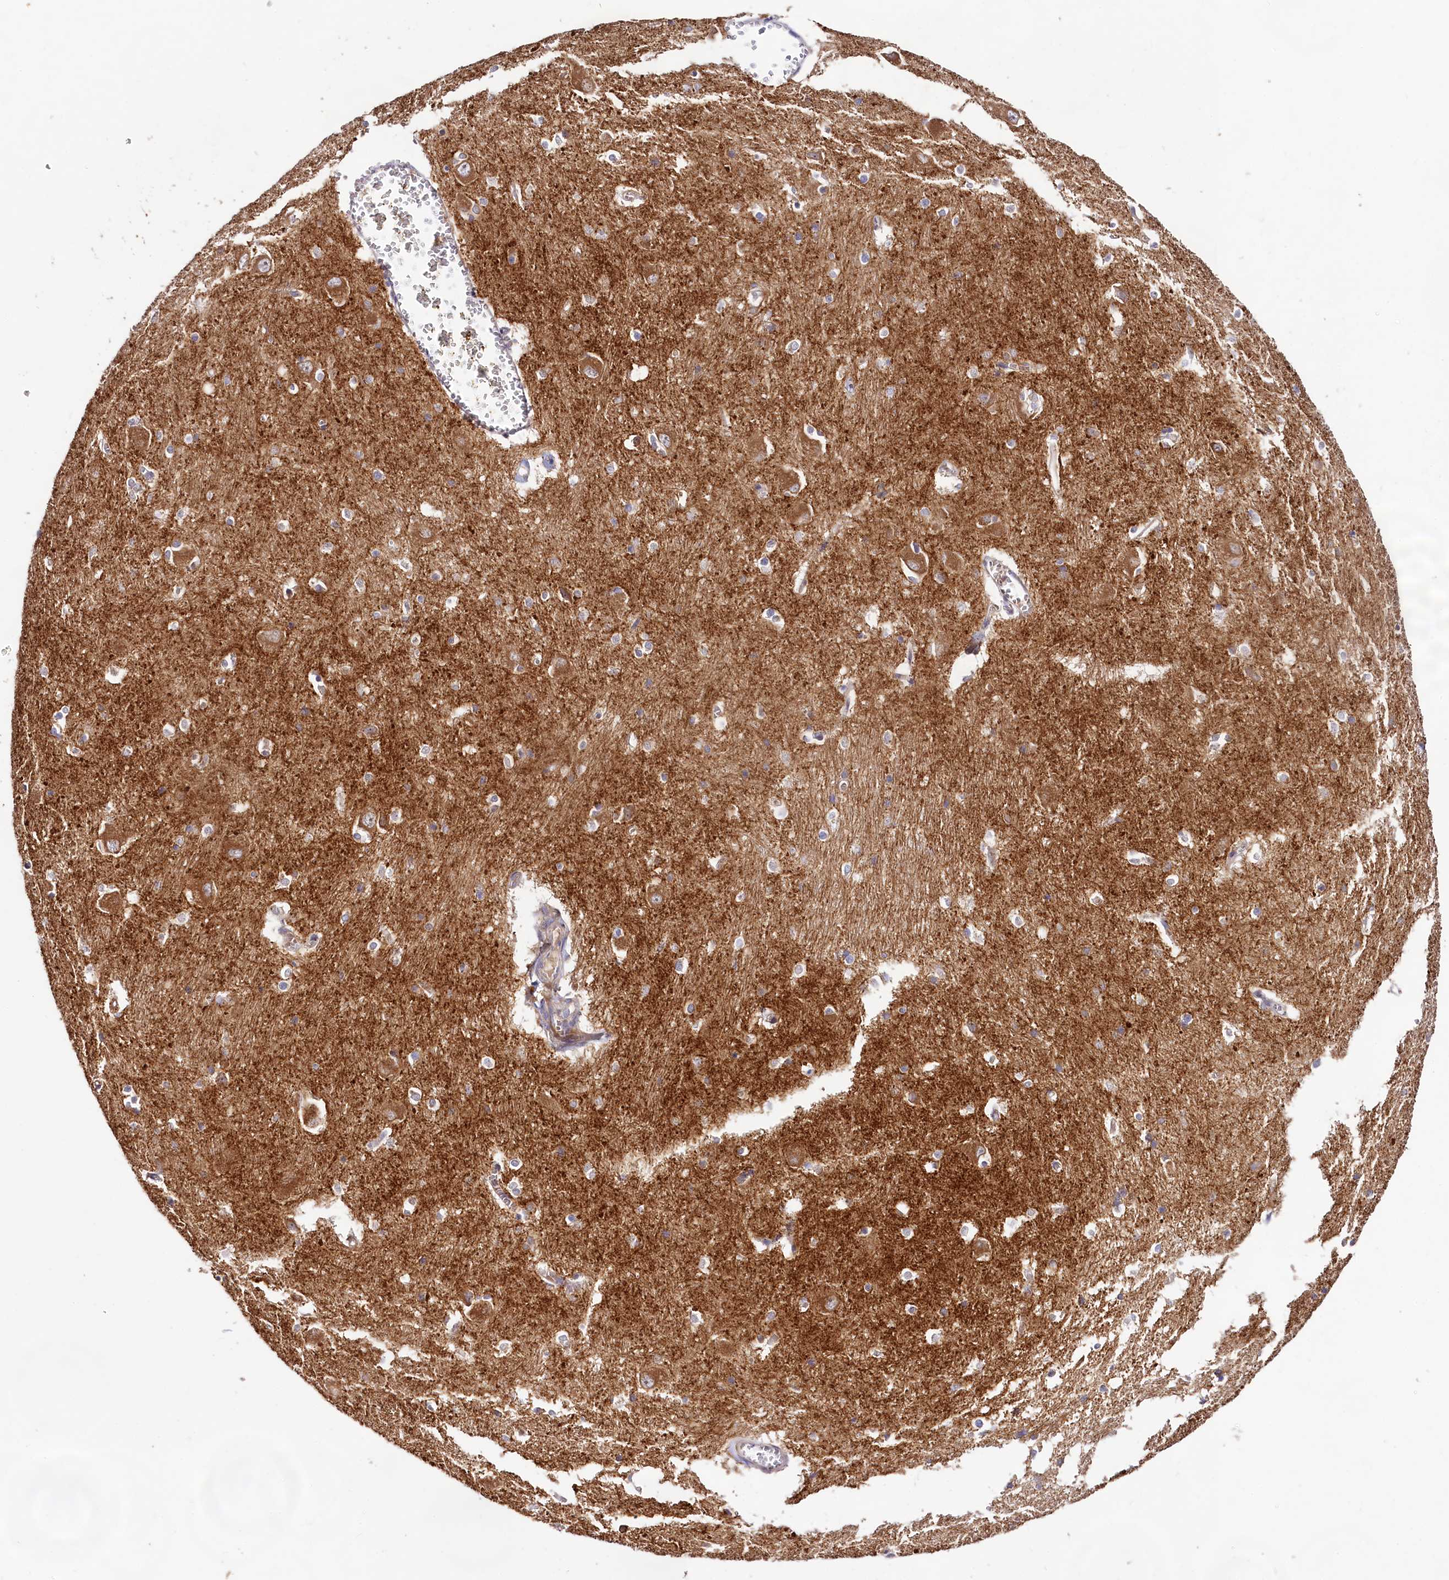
{"staining": {"intensity": "moderate", "quantity": "<25%", "location": "cytoplasmic/membranous"}, "tissue": "caudate", "cell_type": "Glial cells", "image_type": "normal", "snomed": [{"axis": "morphology", "description": "Normal tissue, NOS"}, {"axis": "topography", "description": "Lateral ventricle wall"}], "caption": "A micrograph of human caudate stained for a protein shows moderate cytoplasmic/membranous brown staining in glial cells.", "gene": "DMXL2", "patient": {"sex": "male", "age": 37}}